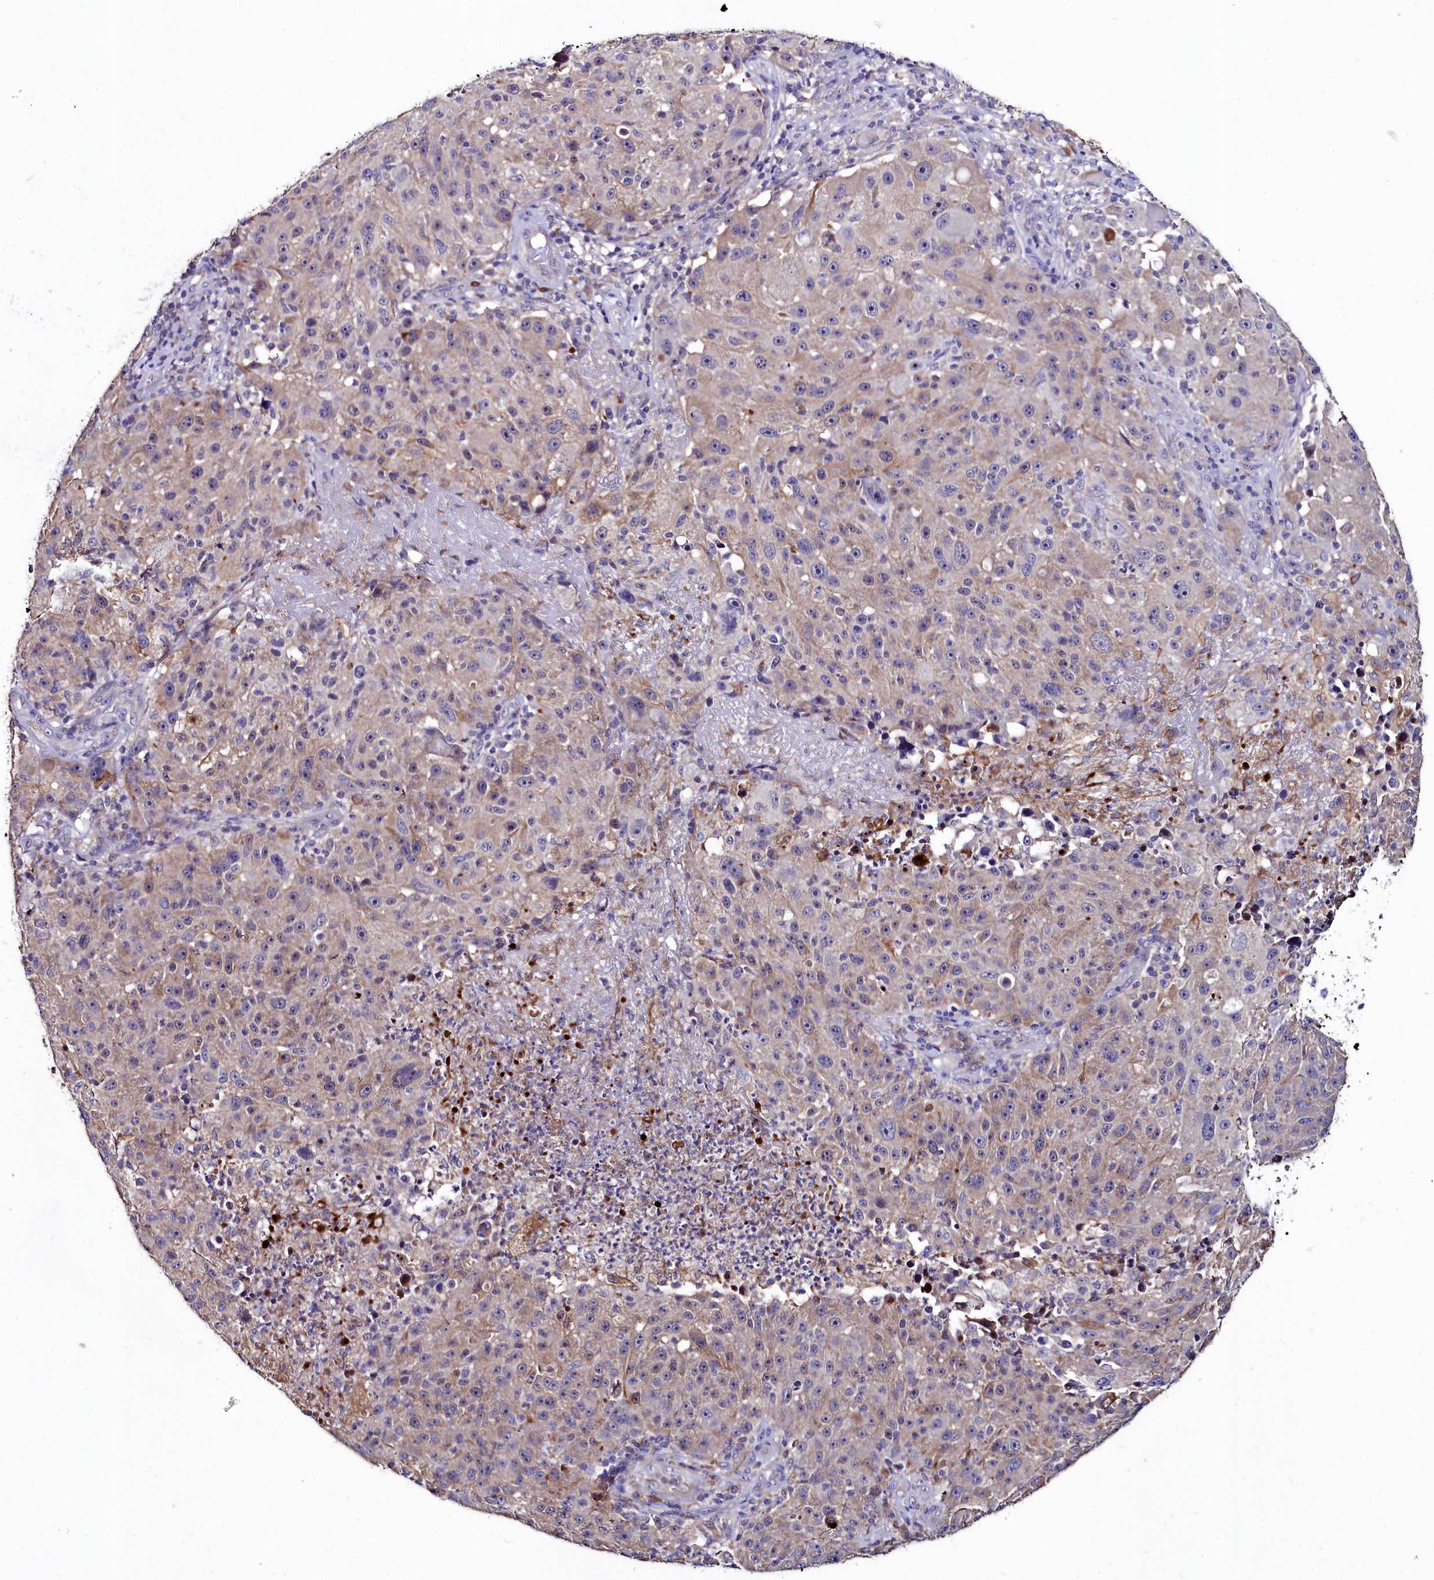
{"staining": {"intensity": "weak", "quantity": "<25%", "location": "cytoplasmic/membranous,nuclear"}, "tissue": "melanoma", "cell_type": "Tumor cells", "image_type": "cancer", "snomed": [{"axis": "morphology", "description": "Malignant melanoma, NOS"}, {"axis": "topography", "description": "Skin"}], "caption": "A micrograph of human malignant melanoma is negative for staining in tumor cells.", "gene": "AMBRA1", "patient": {"sex": "male", "age": 53}}